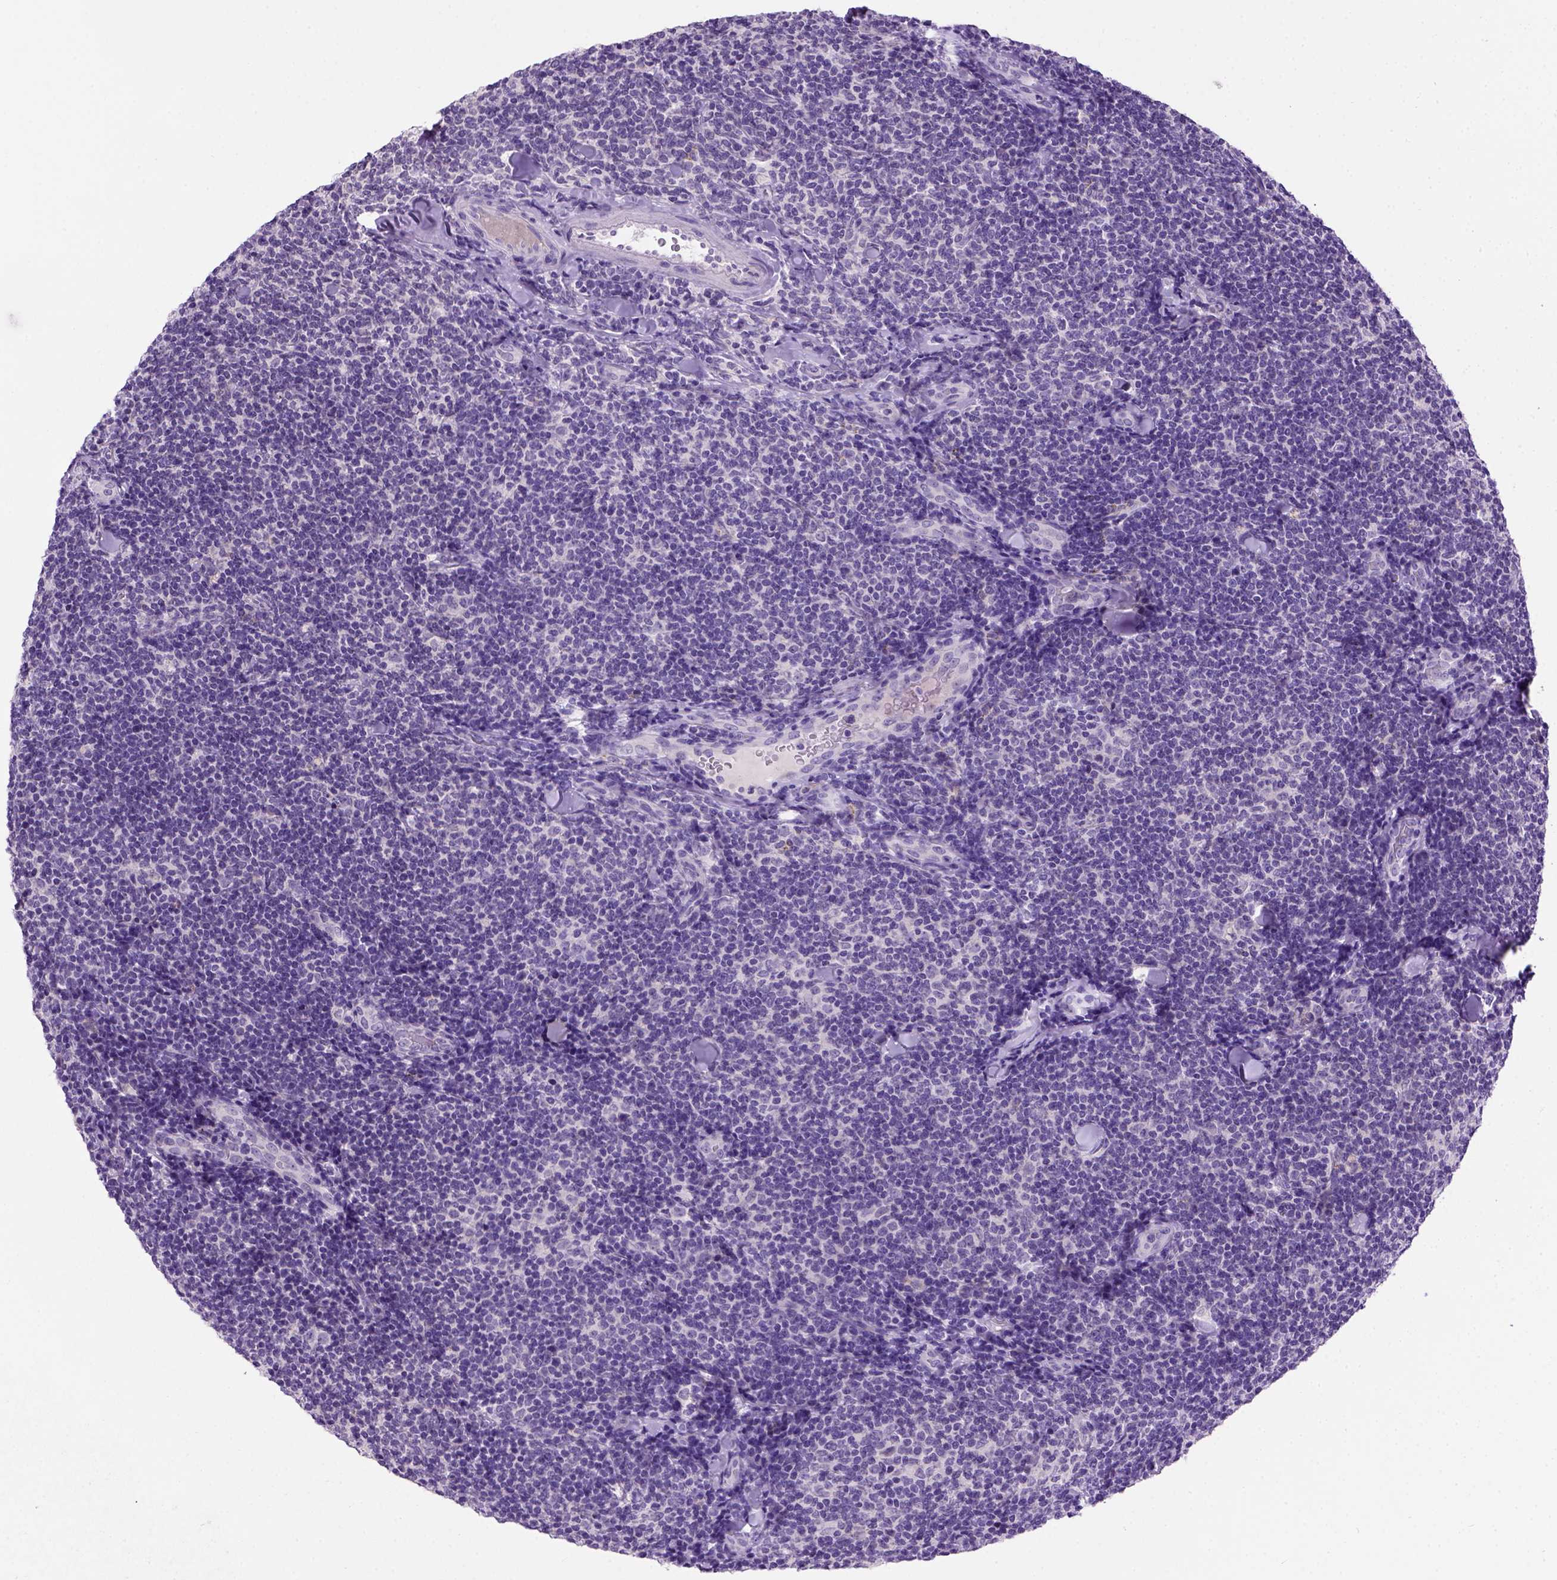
{"staining": {"intensity": "negative", "quantity": "none", "location": "none"}, "tissue": "lymphoma", "cell_type": "Tumor cells", "image_type": "cancer", "snomed": [{"axis": "morphology", "description": "Malignant lymphoma, non-Hodgkin's type, Low grade"}, {"axis": "topography", "description": "Lymph node"}], "caption": "DAB immunohistochemical staining of human lymphoma exhibits no significant expression in tumor cells. (Stains: DAB immunohistochemistry with hematoxylin counter stain, Microscopy: brightfield microscopy at high magnification).", "gene": "CDH1", "patient": {"sex": "female", "age": 56}}